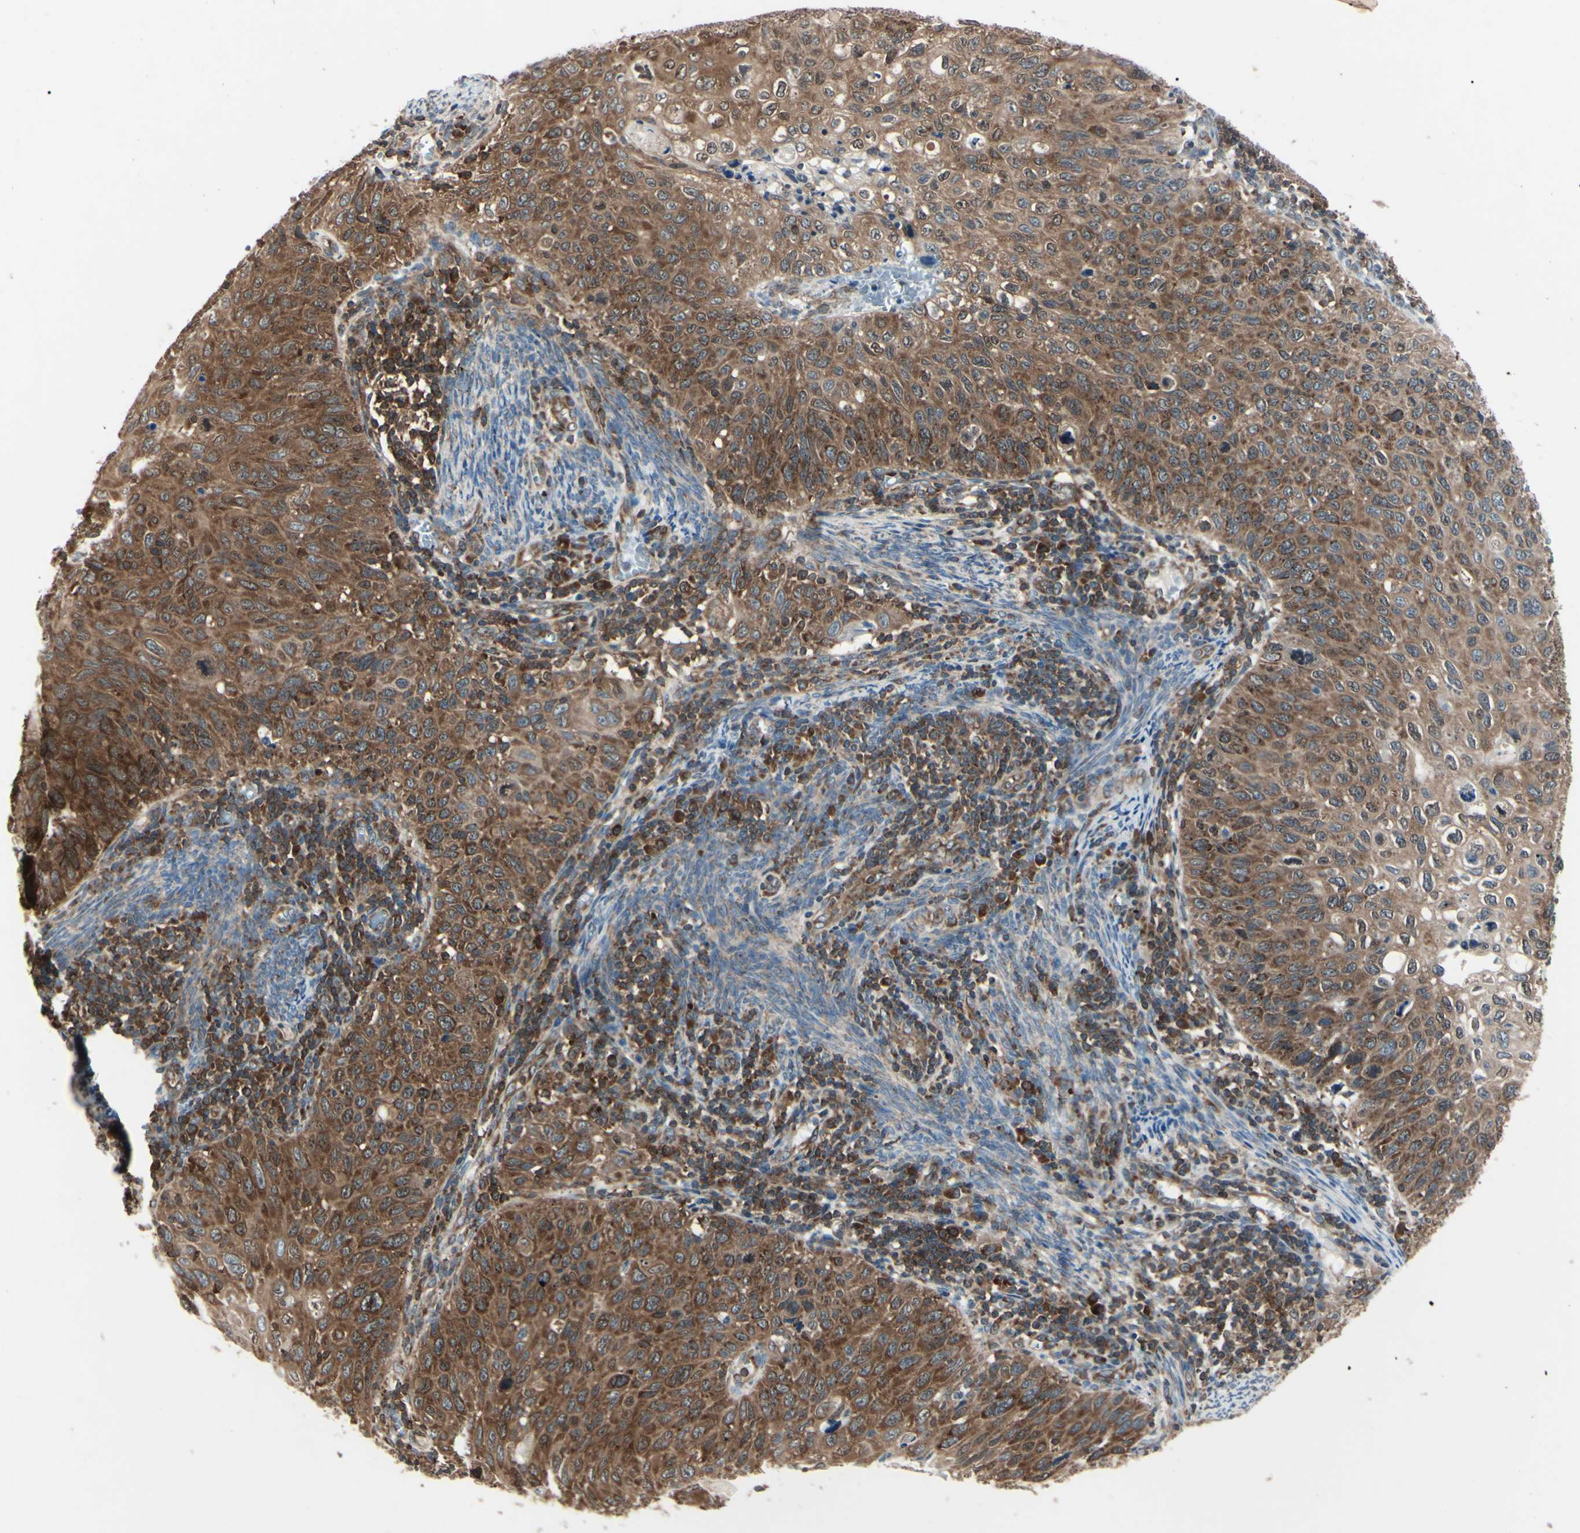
{"staining": {"intensity": "strong", "quantity": ">75%", "location": "cytoplasmic/membranous"}, "tissue": "cervical cancer", "cell_type": "Tumor cells", "image_type": "cancer", "snomed": [{"axis": "morphology", "description": "Squamous cell carcinoma, NOS"}, {"axis": "topography", "description": "Cervix"}], "caption": "The image shows staining of squamous cell carcinoma (cervical), revealing strong cytoplasmic/membranous protein positivity (brown color) within tumor cells.", "gene": "MAPRE1", "patient": {"sex": "female", "age": 70}}